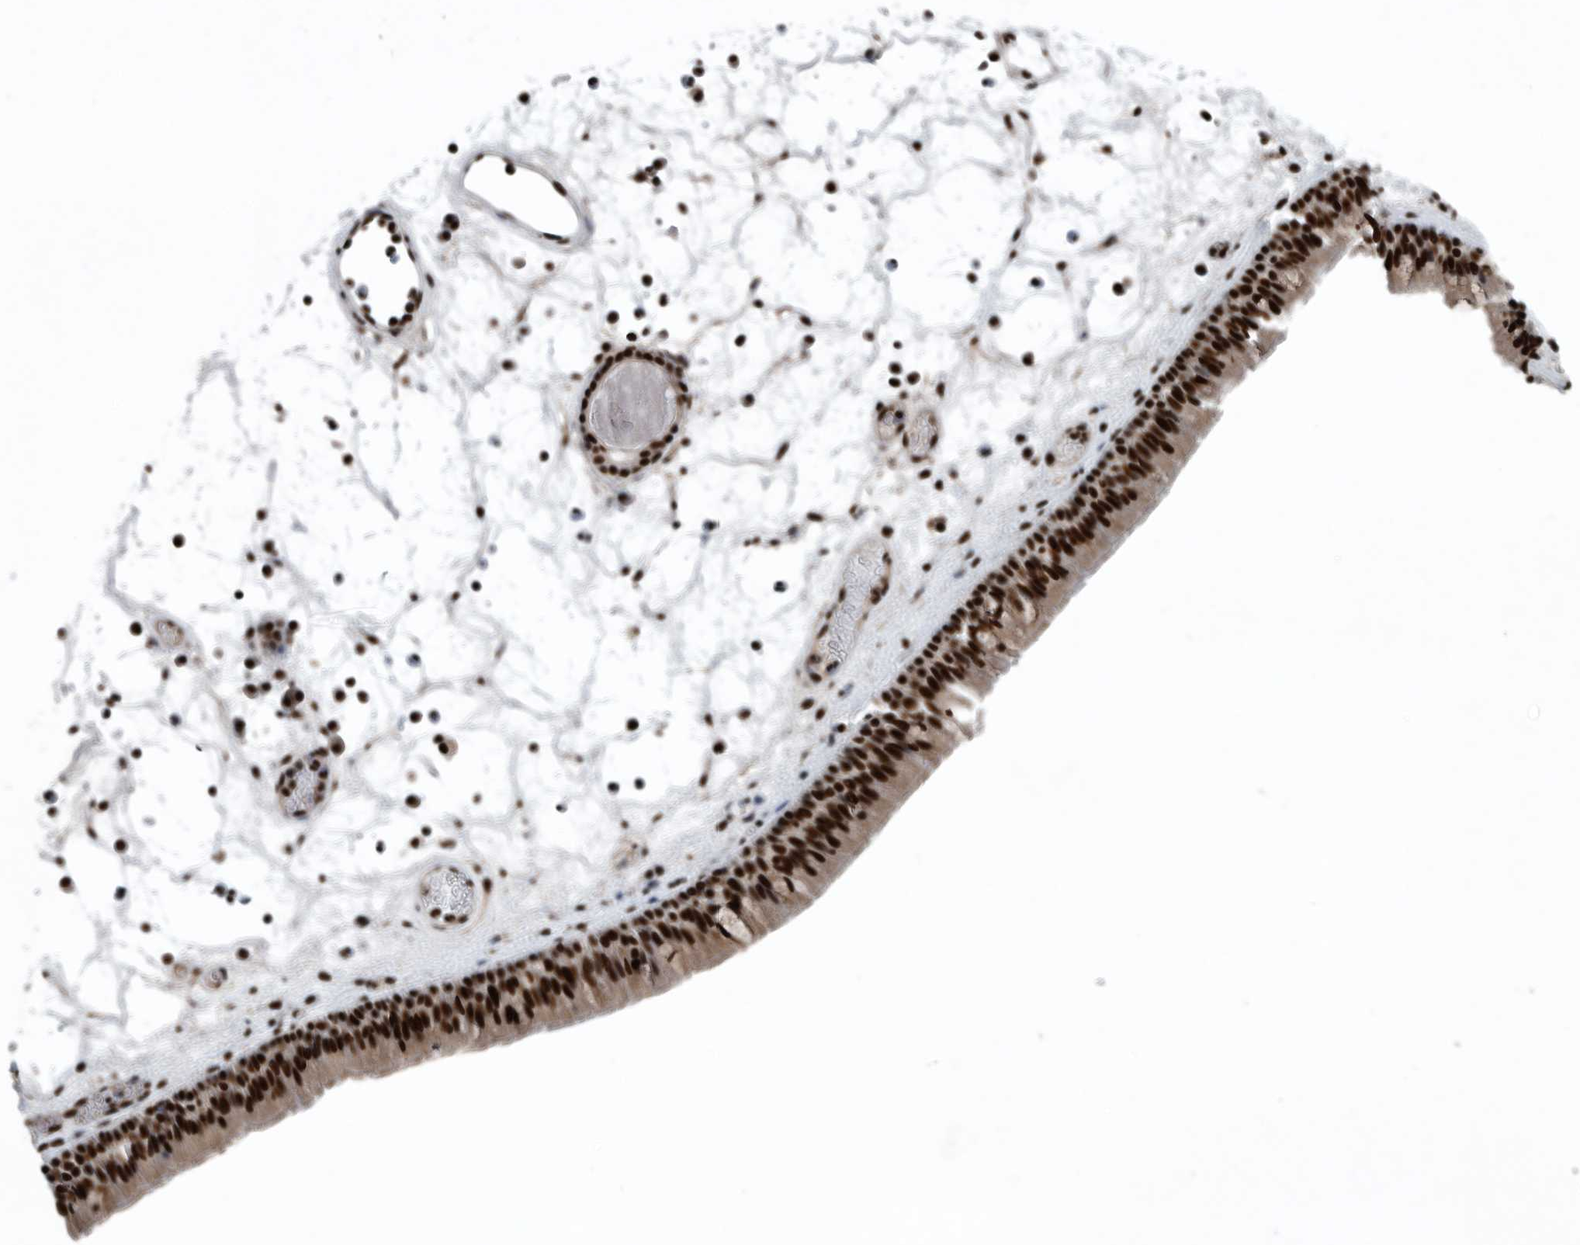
{"staining": {"intensity": "strong", "quantity": ">75%", "location": "nuclear"}, "tissue": "nasopharynx", "cell_type": "Respiratory epithelial cells", "image_type": "normal", "snomed": [{"axis": "morphology", "description": "Normal tissue, NOS"}, {"axis": "morphology", "description": "Inflammation, NOS"}, {"axis": "morphology", "description": "Malignant melanoma, Metastatic site"}, {"axis": "topography", "description": "Nasopharynx"}], "caption": "A photomicrograph showing strong nuclear positivity in approximately >75% of respiratory epithelial cells in unremarkable nasopharynx, as visualized by brown immunohistochemical staining.", "gene": "SENP7", "patient": {"sex": "male", "age": 70}}